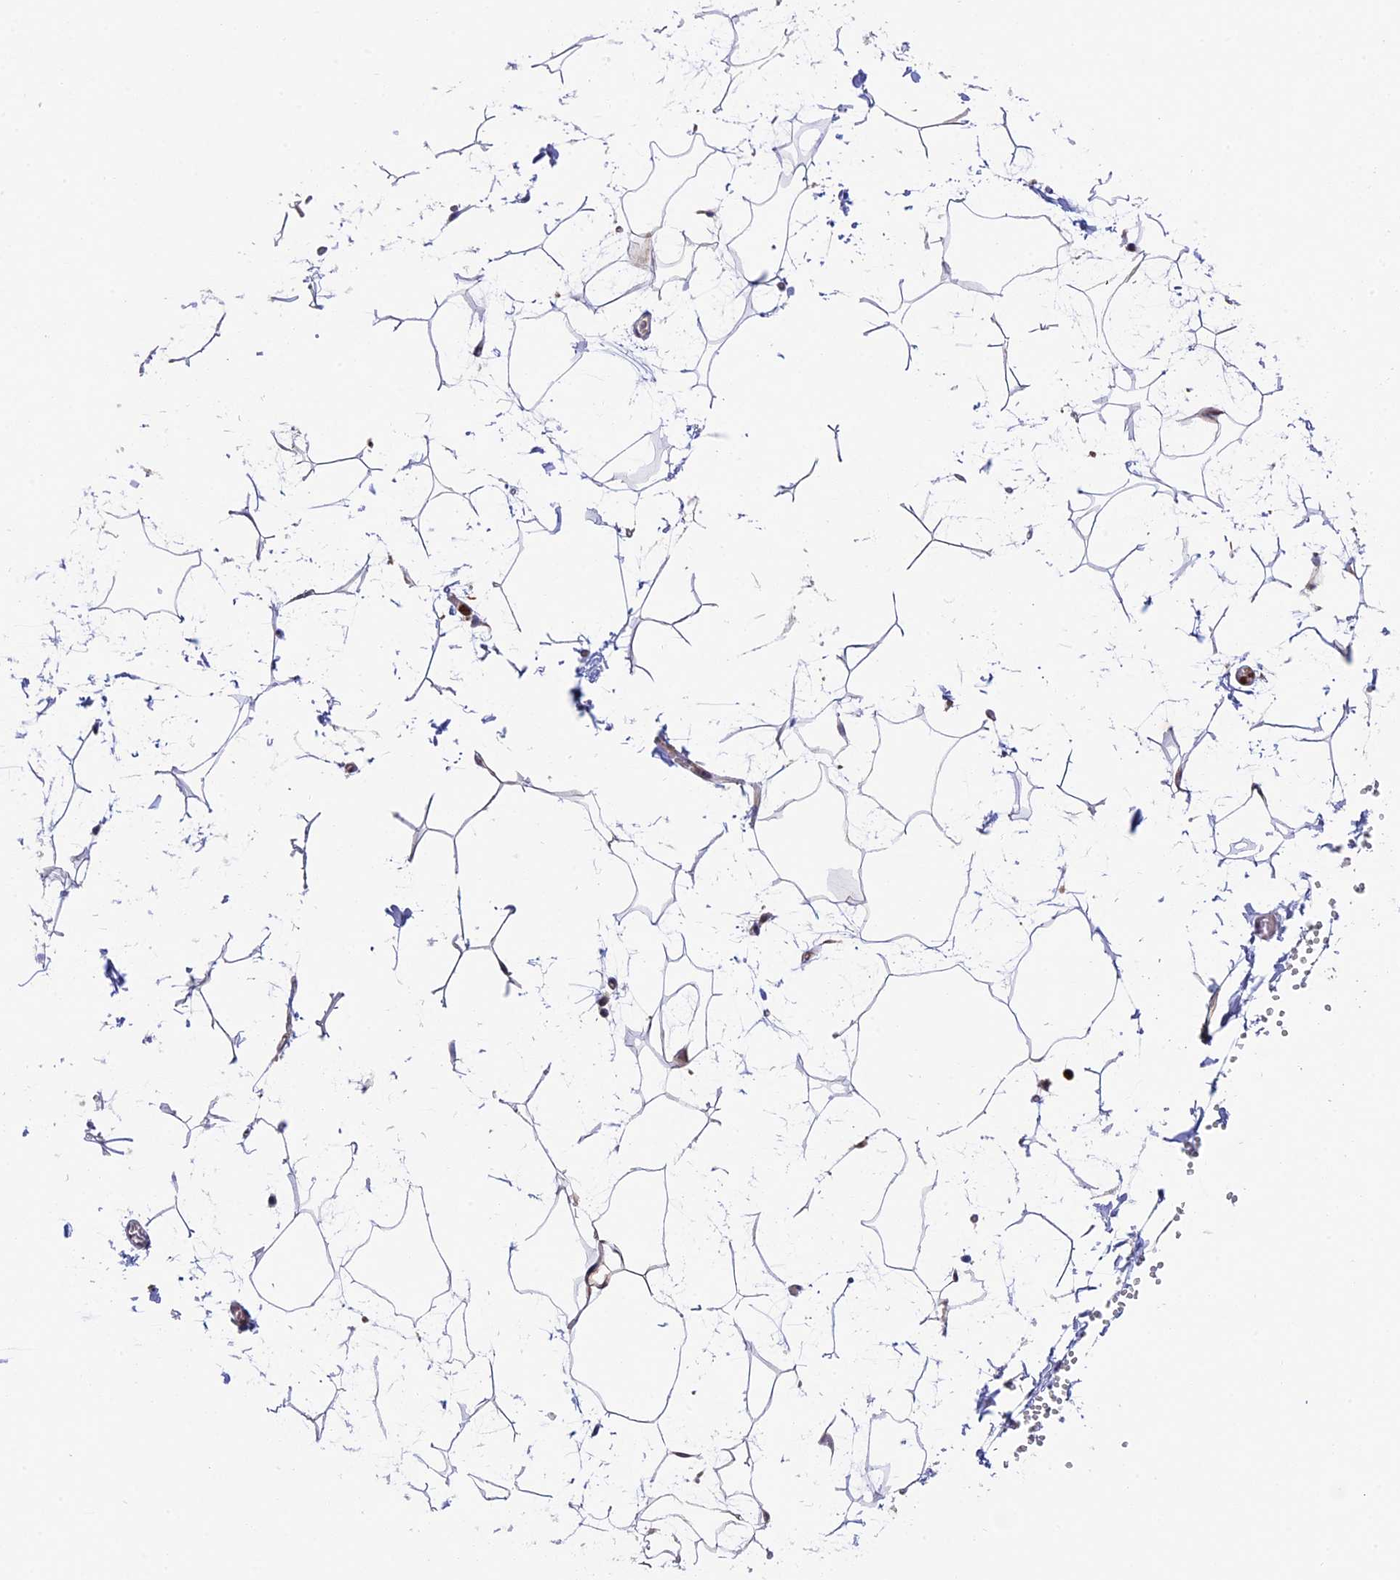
{"staining": {"intensity": "negative", "quantity": "none", "location": "none"}, "tissue": "adipose tissue", "cell_type": "Adipocytes", "image_type": "normal", "snomed": [{"axis": "morphology", "description": "Normal tissue, NOS"}, {"axis": "topography", "description": "Gallbladder"}, {"axis": "topography", "description": "Peripheral nerve tissue"}], "caption": "High power microscopy micrograph of an IHC histopathology image of unremarkable adipose tissue, revealing no significant expression in adipocytes.", "gene": "ADAT1", "patient": {"sex": "male", "age": 38}}